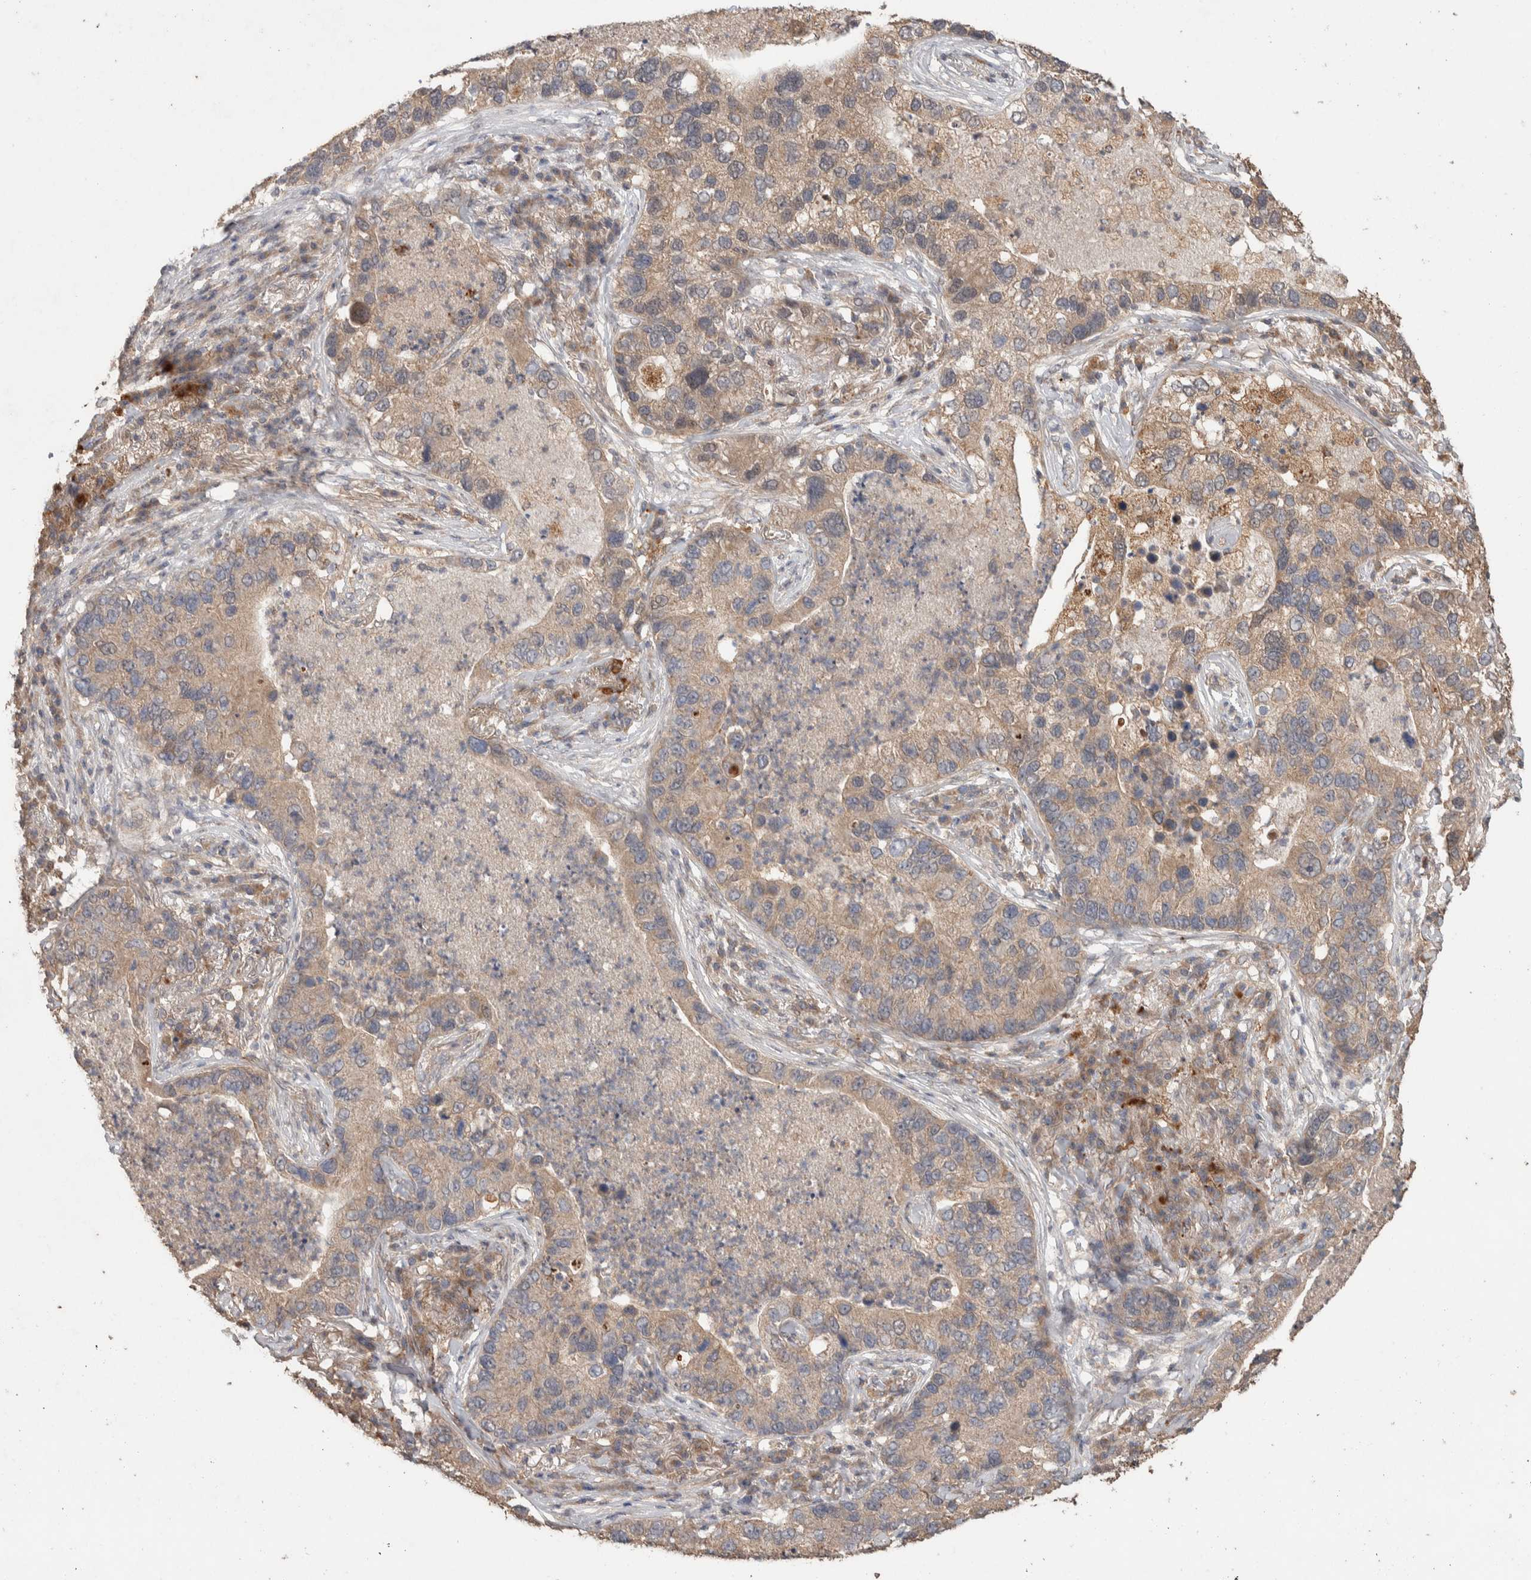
{"staining": {"intensity": "weak", "quantity": ">75%", "location": "cytoplasmic/membranous"}, "tissue": "lung cancer", "cell_type": "Tumor cells", "image_type": "cancer", "snomed": [{"axis": "morphology", "description": "Normal tissue, NOS"}, {"axis": "morphology", "description": "Adenocarcinoma, NOS"}, {"axis": "topography", "description": "Bronchus"}, {"axis": "topography", "description": "Lung"}], "caption": "This is a photomicrograph of immunohistochemistry (IHC) staining of adenocarcinoma (lung), which shows weak positivity in the cytoplasmic/membranous of tumor cells.", "gene": "KCNJ5", "patient": {"sex": "male", "age": 54}}